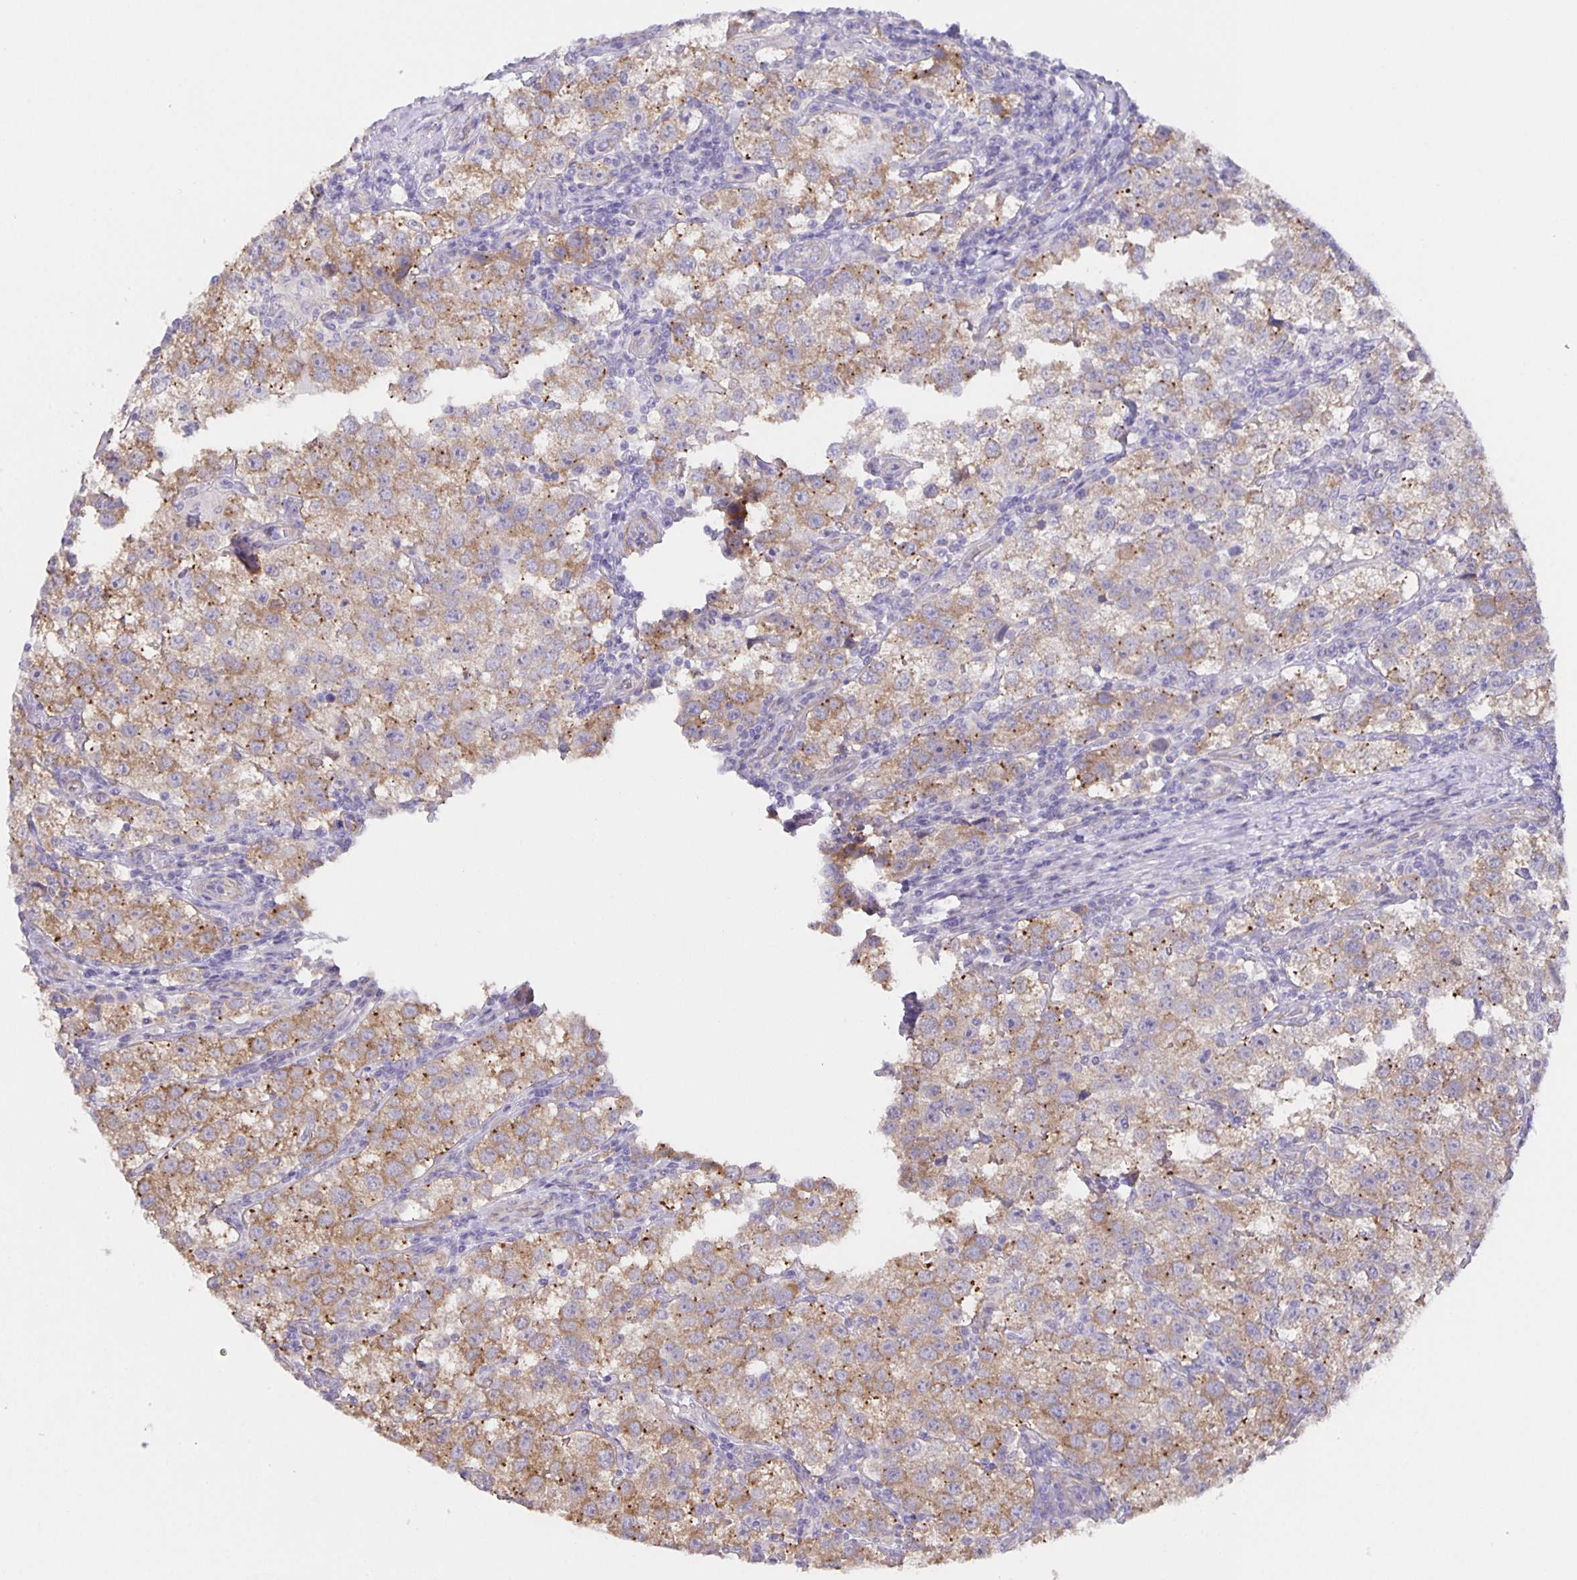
{"staining": {"intensity": "moderate", "quantity": "25%-75%", "location": "cytoplasmic/membranous"}, "tissue": "testis cancer", "cell_type": "Tumor cells", "image_type": "cancer", "snomed": [{"axis": "morphology", "description": "Seminoma, NOS"}, {"axis": "topography", "description": "Testis"}], "caption": "This is an image of IHC staining of seminoma (testis), which shows moderate expression in the cytoplasmic/membranous of tumor cells.", "gene": "SRCIN1", "patient": {"sex": "male", "age": 37}}